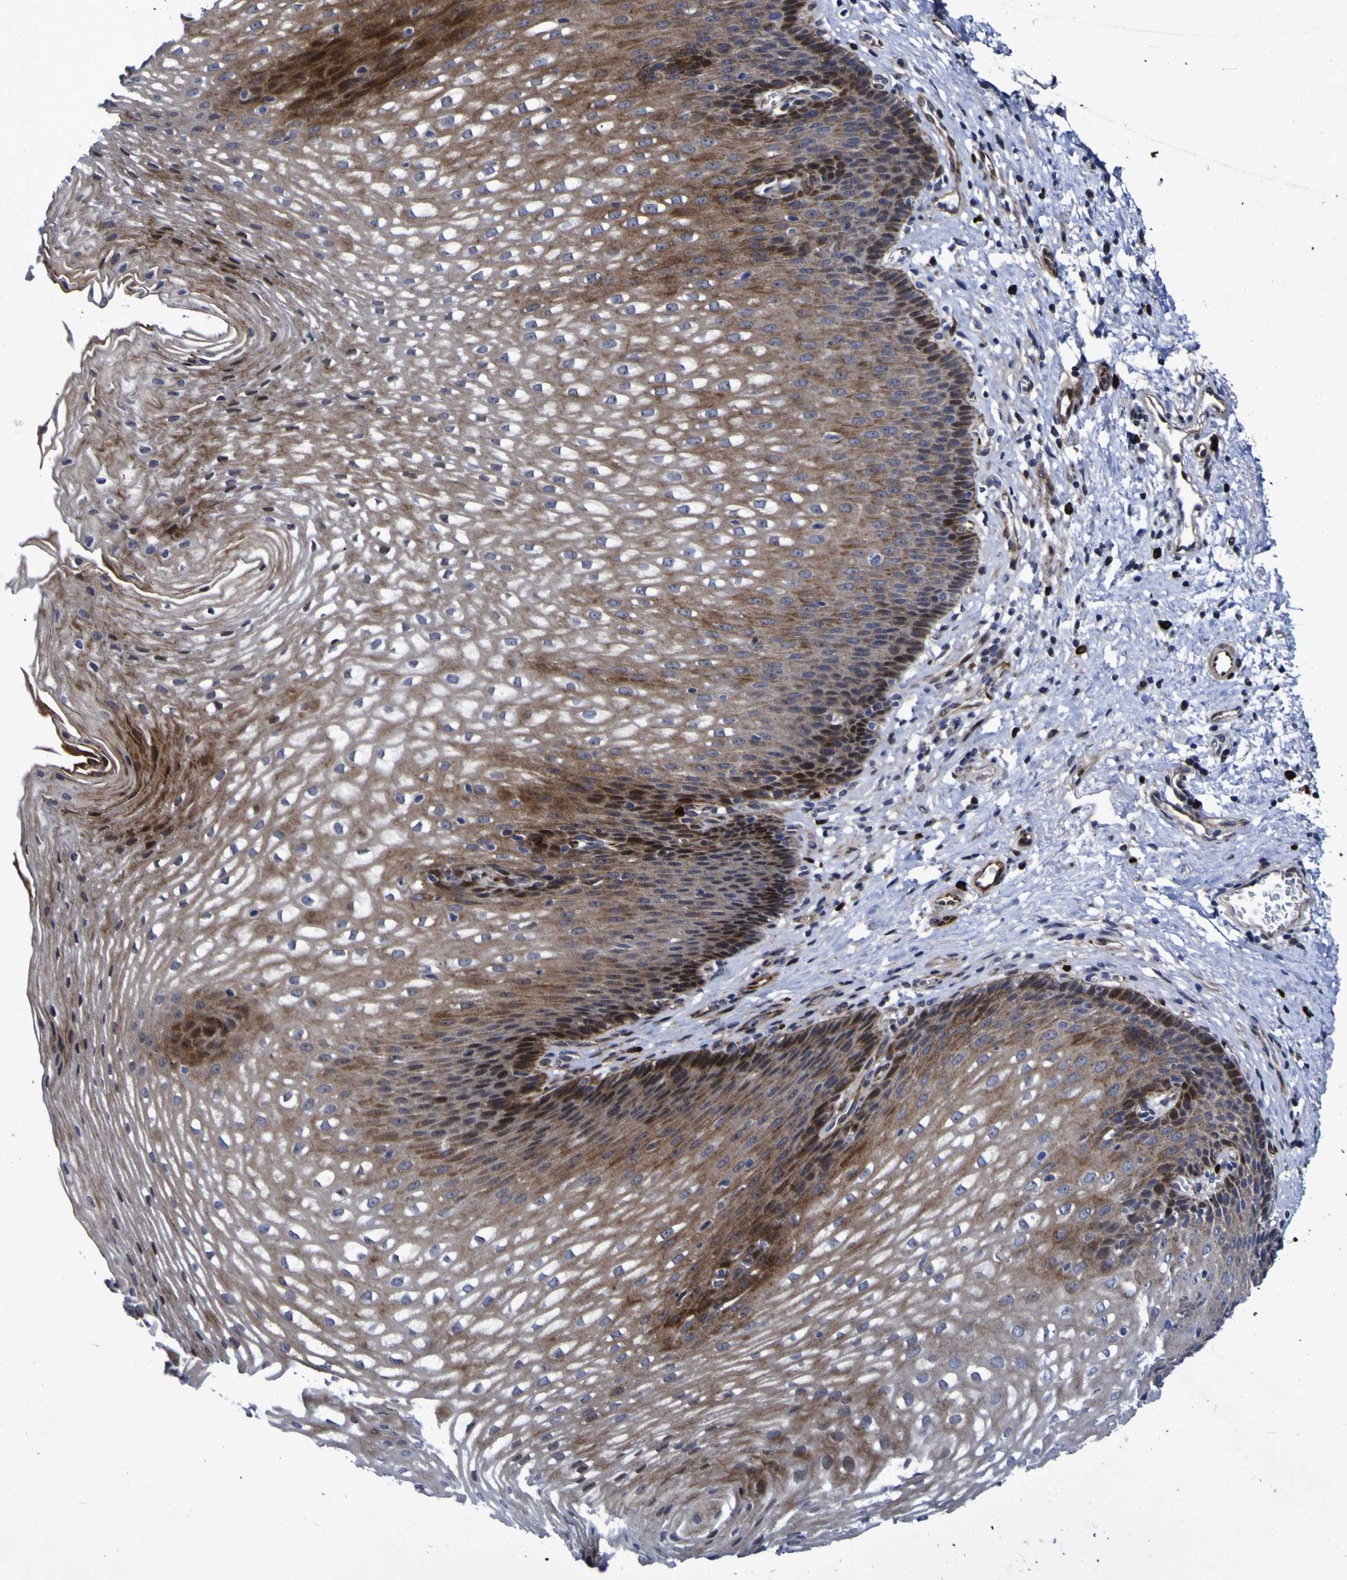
{"staining": {"intensity": "moderate", "quantity": ">75%", "location": "cytoplasmic/membranous,nuclear"}, "tissue": "esophagus", "cell_type": "Squamous epithelial cells", "image_type": "normal", "snomed": [{"axis": "morphology", "description": "Normal tissue, NOS"}, {"axis": "topography", "description": "Esophagus"}], "caption": "DAB (3,3'-diaminobenzidine) immunohistochemical staining of unremarkable human esophagus reveals moderate cytoplasmic/membranous,nuclear protein staining in approximately >75% of squamous epithelial cells.", "gene": "MGLL", "patient": {"sex": "male", "age": 48}}